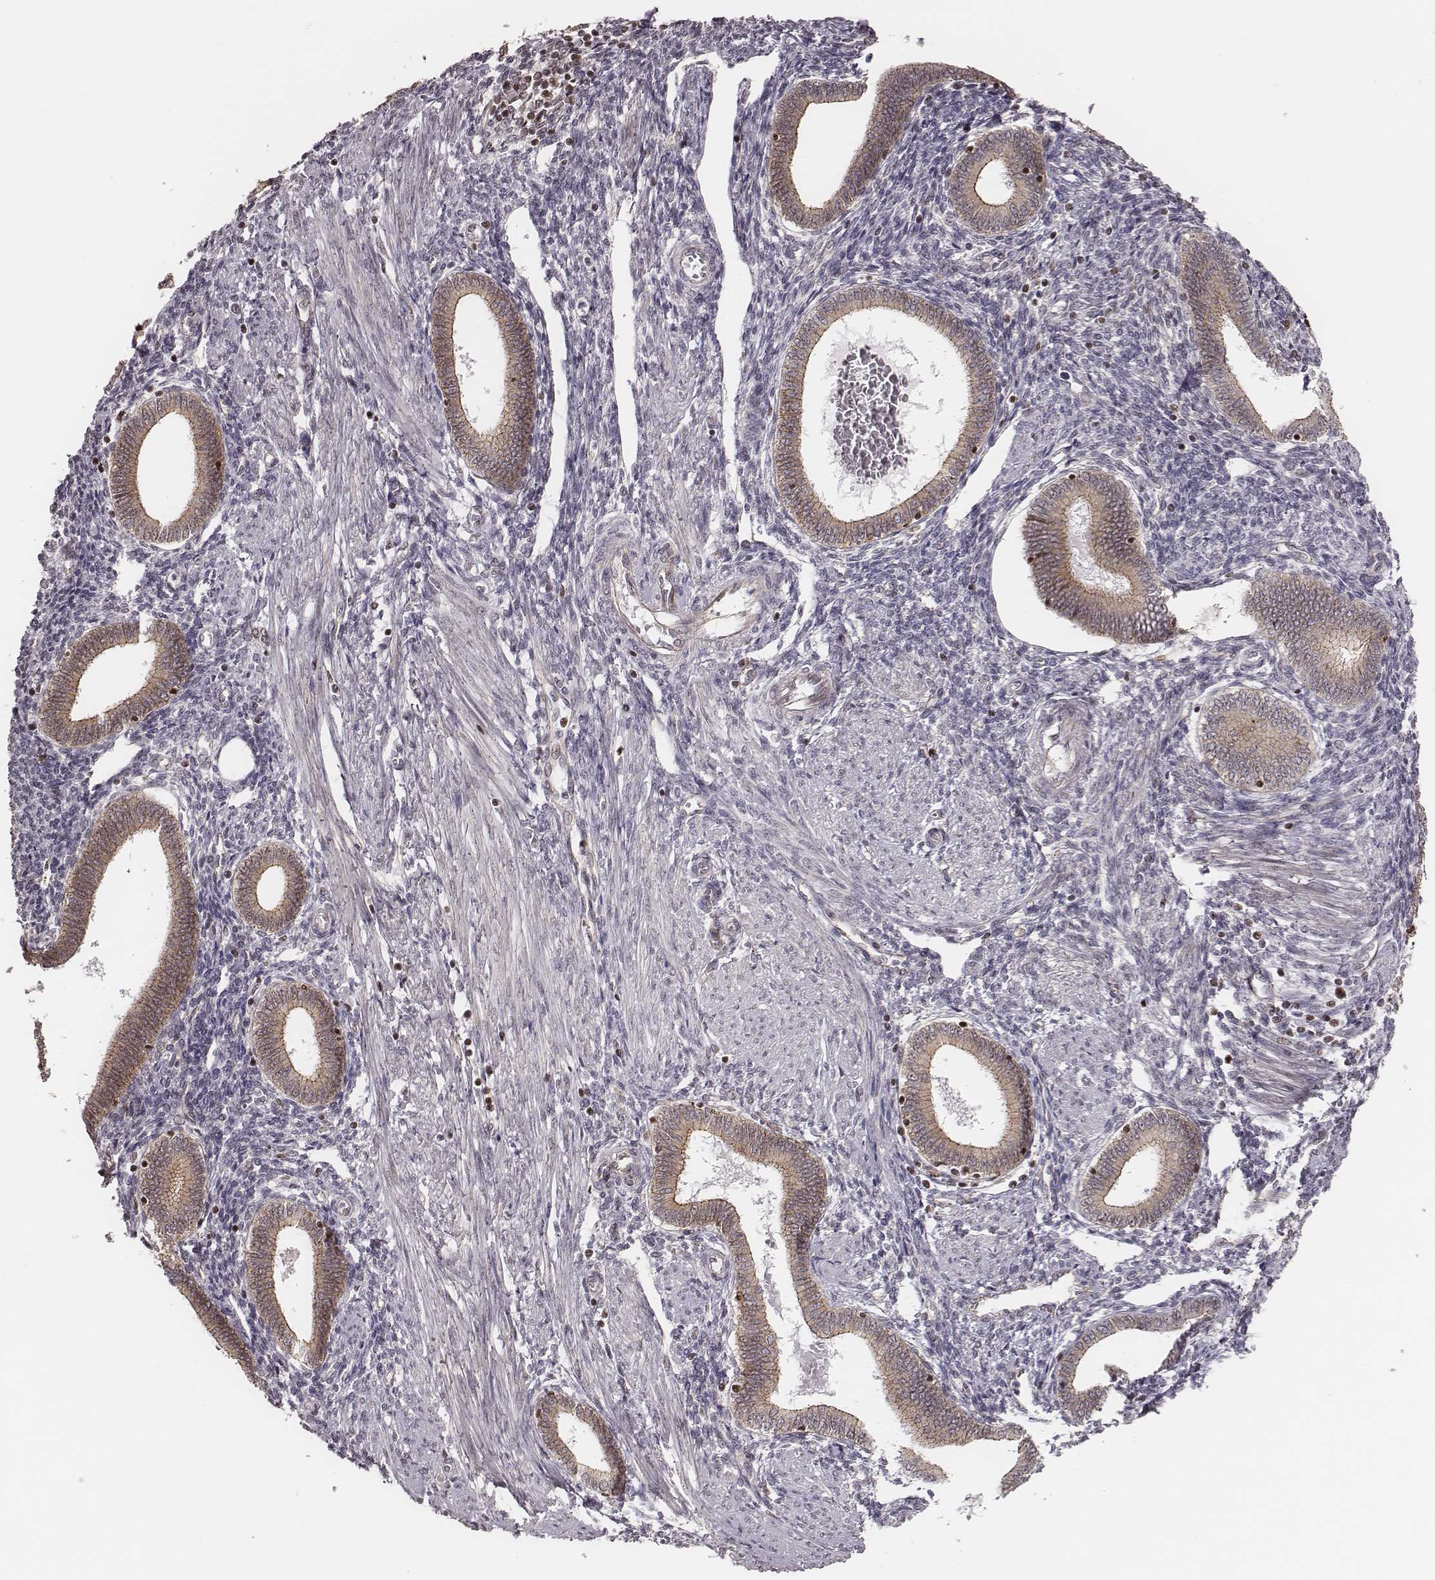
{"staining": {"intensity": "negative", "quantity": "none", "location": "none"}, "tissue": "endometrium", "cell_type": "Cells in endometrial stroma", "image_type": "normal", "snomed": [{"axis": "morphology", "description": "Normal tissue, NOS"}, {"axis": "topography", "description": "Endometrium"}], "caption": "This photomicrograph is of normal endometrium stained with IHC to label a protein in brown with the nuclei are counter-stained blue. There is no staining in cells in endometrial stroma.", "gene": "WDR59", "patient": {"sex": "female", "age": 42}}